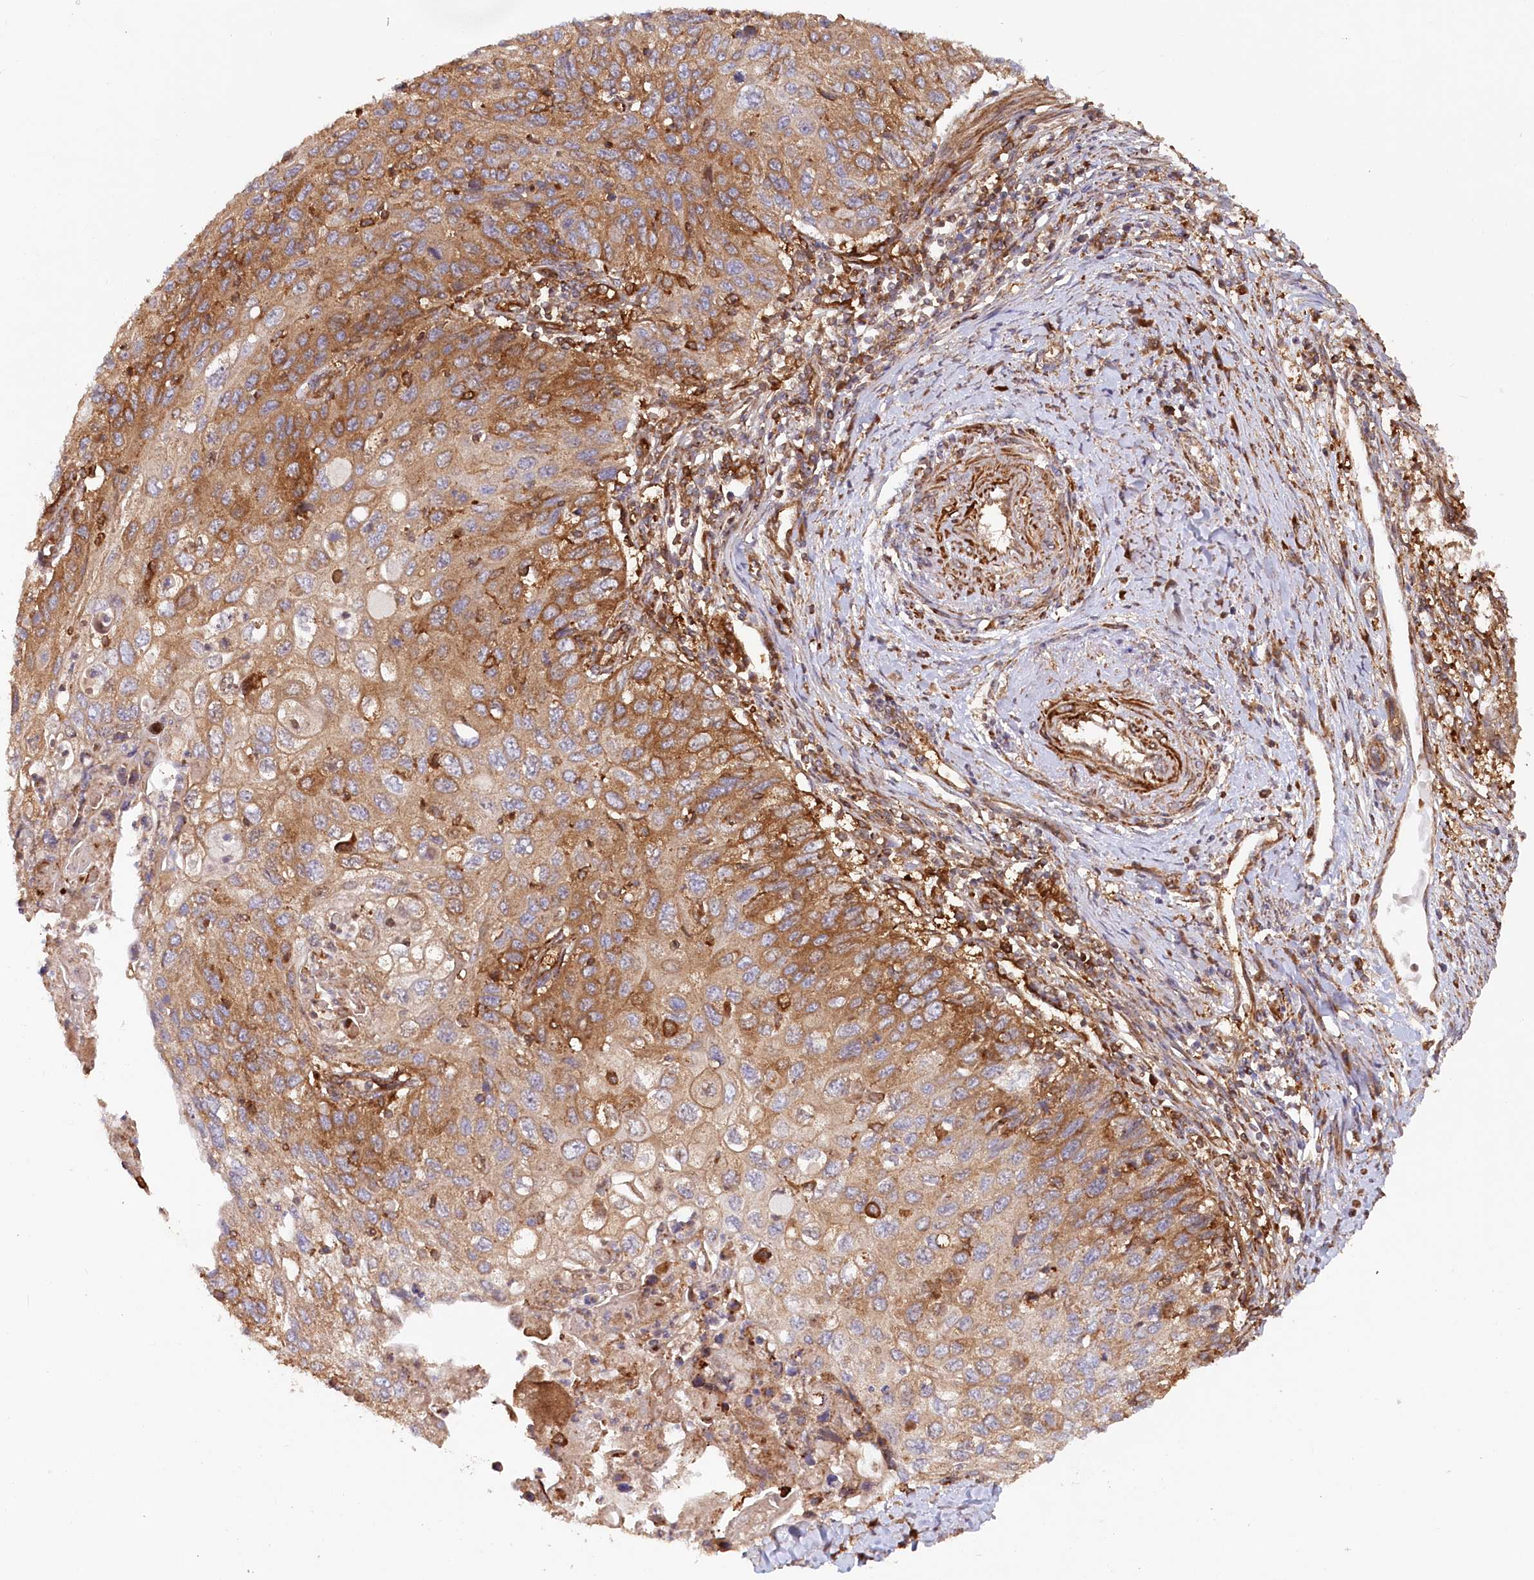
{"staining": {"intensity": "moderate", "quantity": ">75%", "location": "cytoplasmic/membranous"}, "tissue": "cervical cancer", "cell_type": "Tumor cells", "image_type": "cancer", "snomed": [{"axis": "morphology", "description": "Squamous cell carcinoma, NOS"}, {"axis": "topography", "description": "Cervix"}], "caption": "DAB immunohistochemical staining of cervical squamous cell carcinoma exhibits moderate cytoplasmic/membranous protein staining in approximately >75% of tumor cells.", "gene": "PAIP2", "patient": {"sex": "female", "age": 70}}